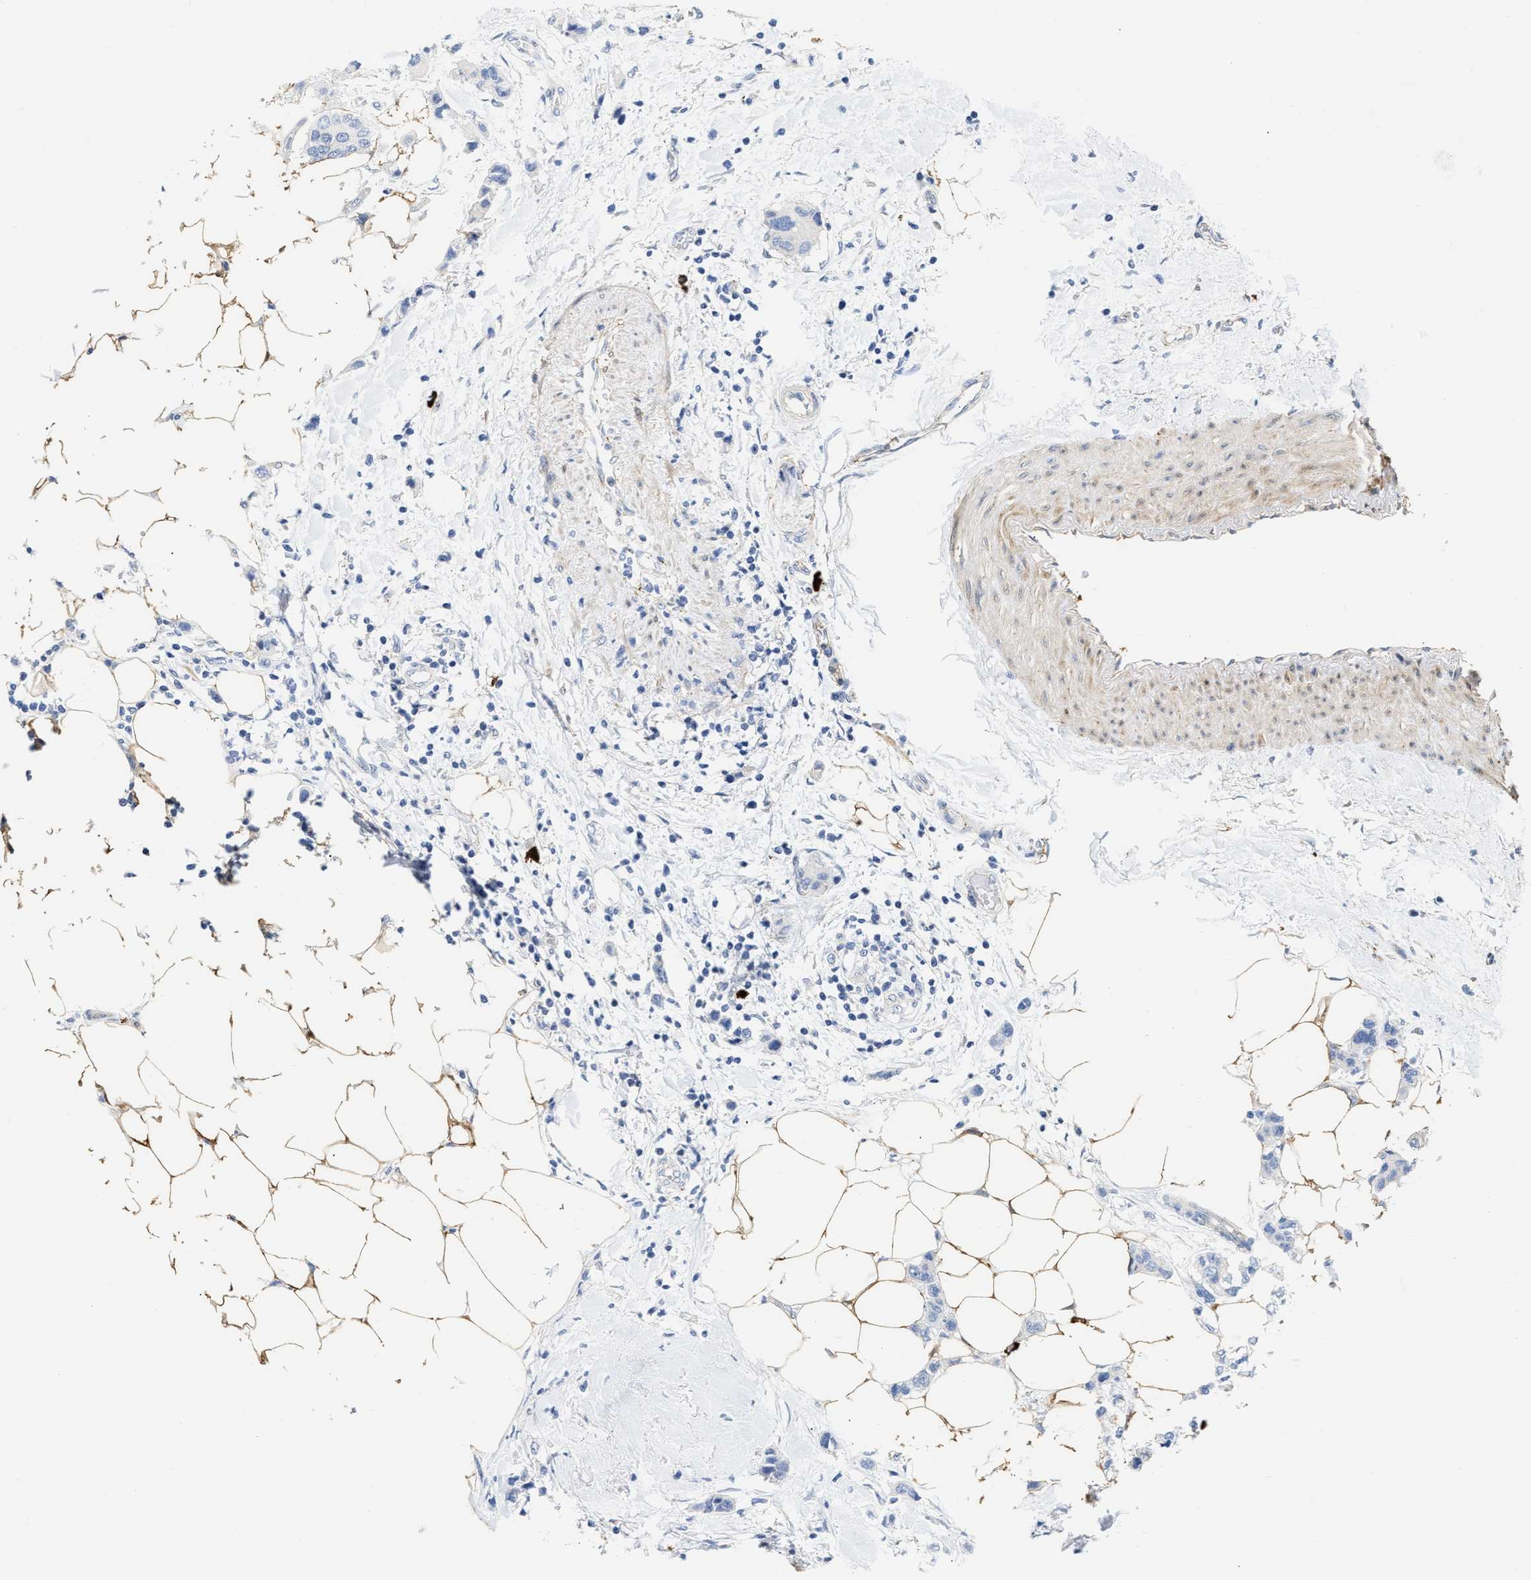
{"staining": {"intensity": "negative", "quantity": "none", "location": "none"}, "tissue": "breast cancer", "cell_type": "Tumor cells", "image_type": "cancer", "snomed": [{"axis": "morphology", "description": "Normal tissue, NOS"}, {"axis": "morphology", "description": "Duct carcinoma"}, {"axis": "topography", "description": "Breast"}], "caption": "Human breast invasive ductal carcinoma stained for a protein using IHC reveals no positivity in tumor cells.", "gene": "FHL1", "patient": {"sex": "female", "age": 50}}